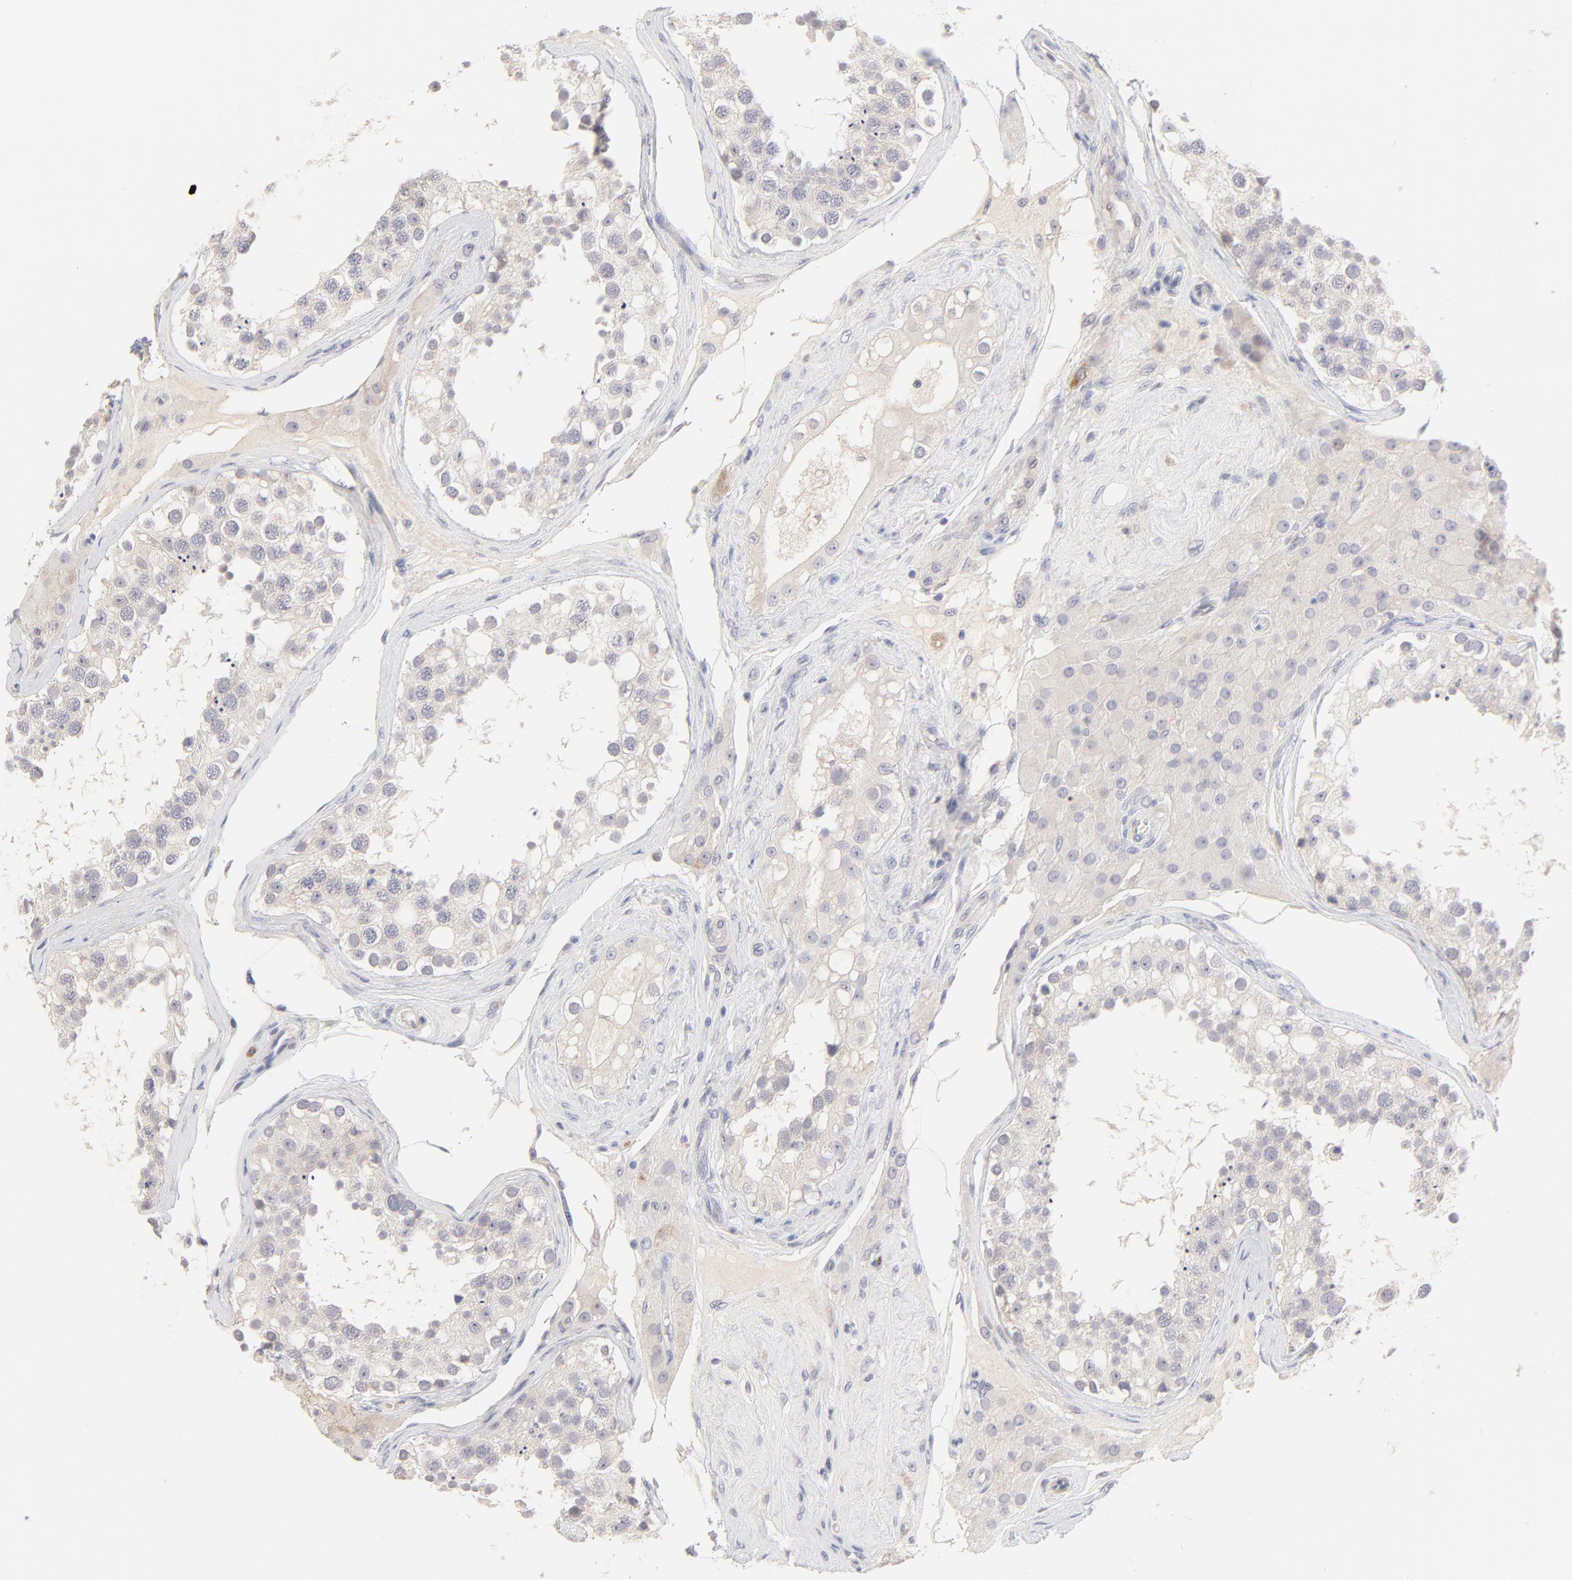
{"staining": {"intensity": "weak", "quantity": "<25%", "location": "cytoplasmic/membranous"}, "tissue": "testis", "cell_type": "Cells in seminiferous ducts", "image_type": "normal", "snomed": [{"axis": "morphology", "description": "Normal tissue, NOS"}, {"axis": "topography", "description": "Testis"}], "caption": "A photomicrograph of human testis is negative for staining in cells in seminiferous ducts.", "gene": "ELF3", "patient": {"sex": "male", "age": 68}}